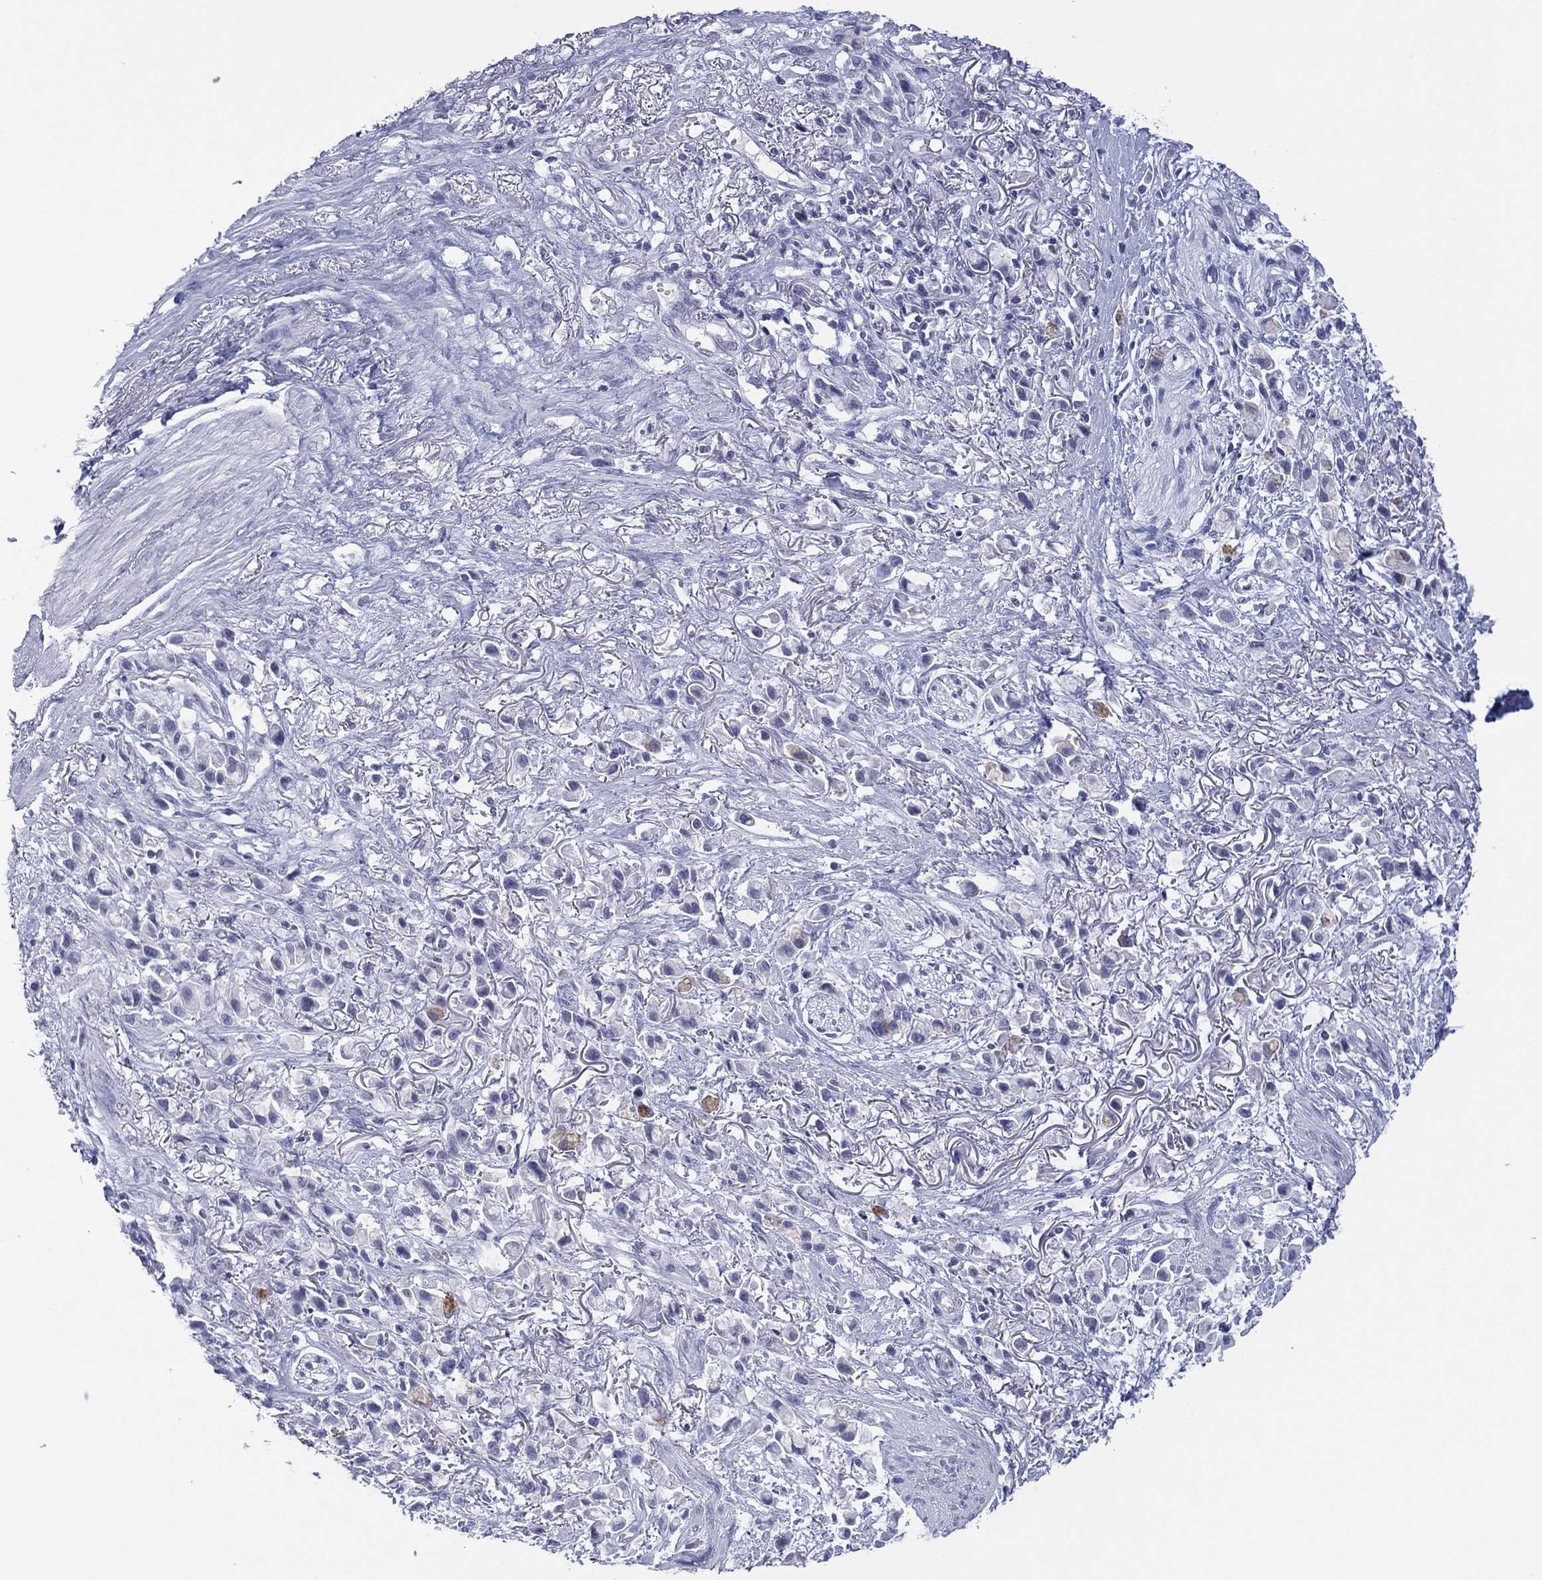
{"staining": {"intensity": "weak", "quantity": "<25%", "location": "cytoplasmic/membranous"}, "tissue": "stomach cancer", "cell_type": "Tumor cells", "image_type": "cancer", "snomed": [{"axis": "morphology", "description": "Adenocarcinoma, NOS"}, {"axis": "topography", "description": "Stomach"}], "caption": "Tumor cells show no significant expression in adenocarcinoma (stomach).", "gene": "UTF1", "patient": {"sex": "female", "age": 81}}